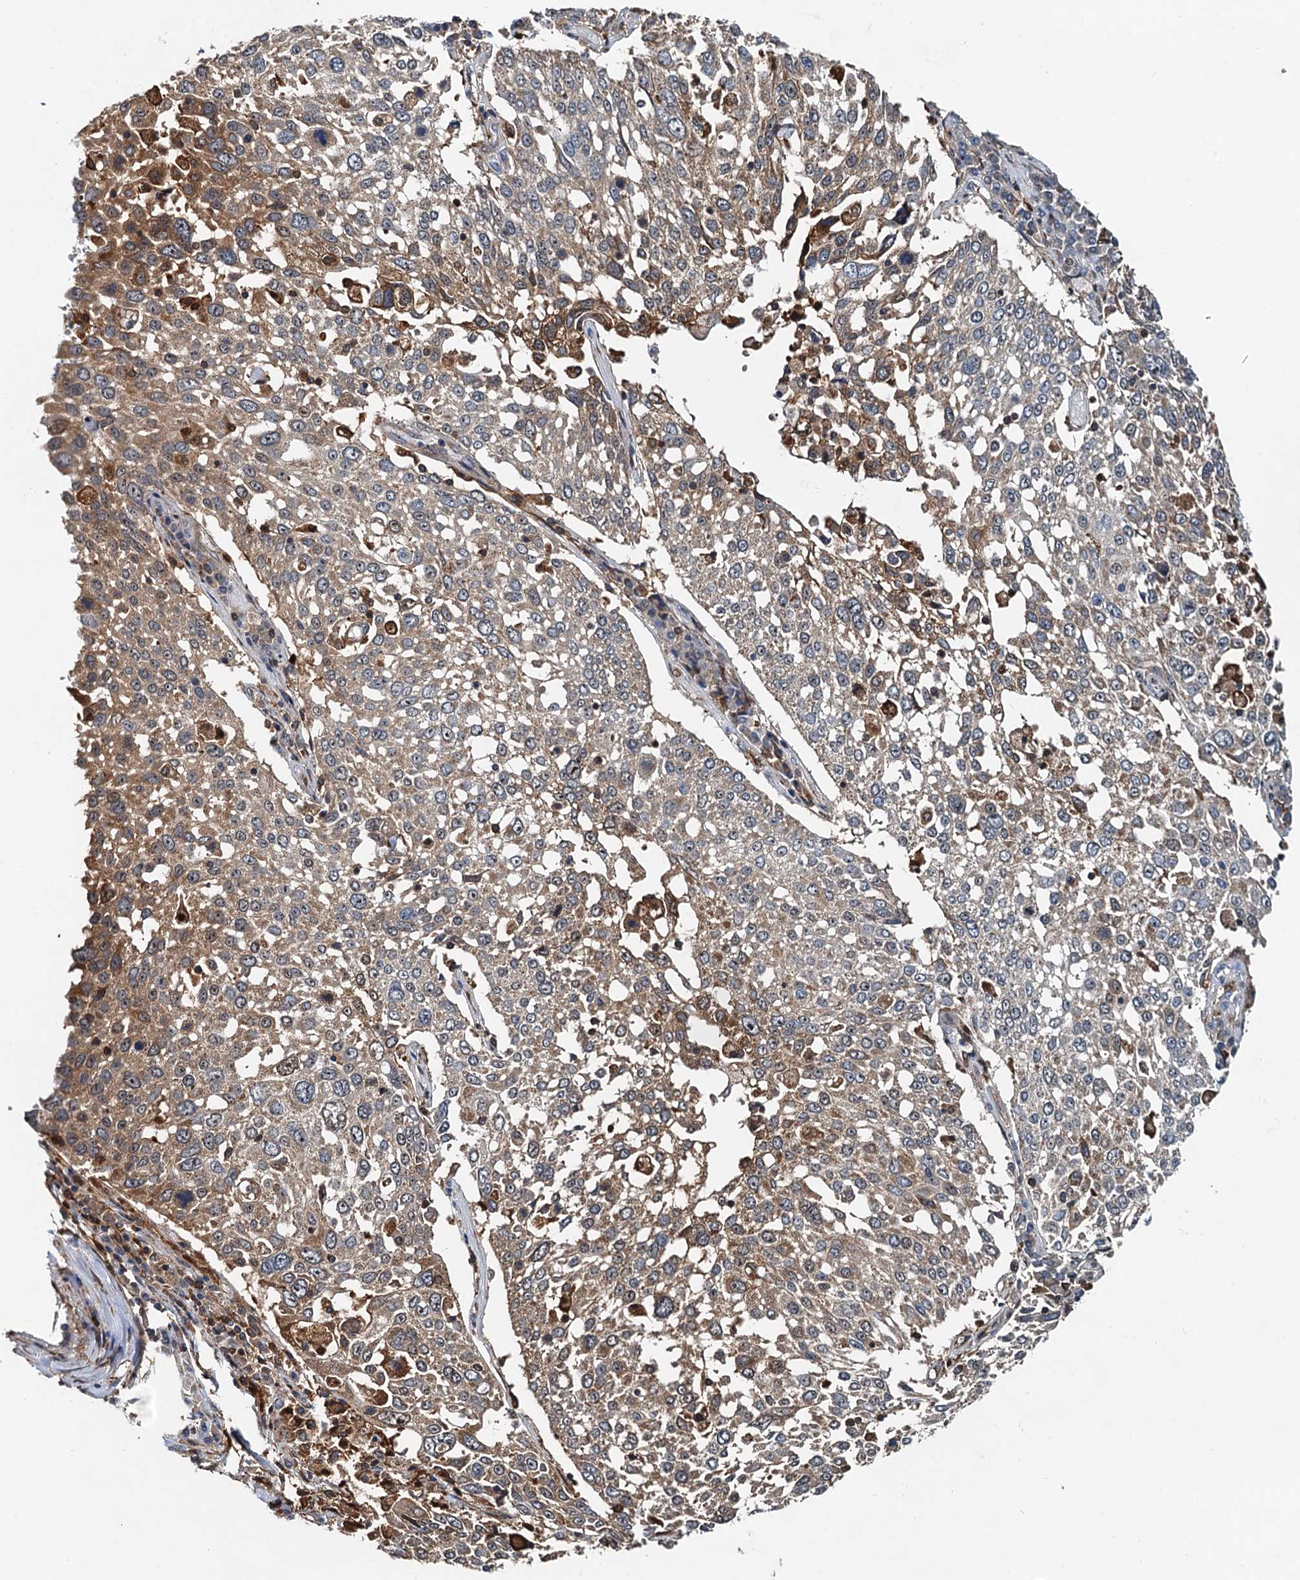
{"staining": {"intensity": "moderate", "quantity": "<25%", "location": "cytoplasmic/membranous"}, "tissue": "lung cancer", "cell_type": "Tumor cells", "image_type": "cancer", "snomed": [{"axis": "morphology", "description": "Squamous cell carcinoma, NOS"}, {"axis": "topography", "description": "Lung"}], "caption": "Lung cancer (squamous cell carcinoma) was stained to show a protein in brown. There is low levels of moderate cytoplasmic/membranous staining in approximately <25% of tumor cells.", "gene": "USP6NL", "patient": {"sex": "male", "age": 65}}